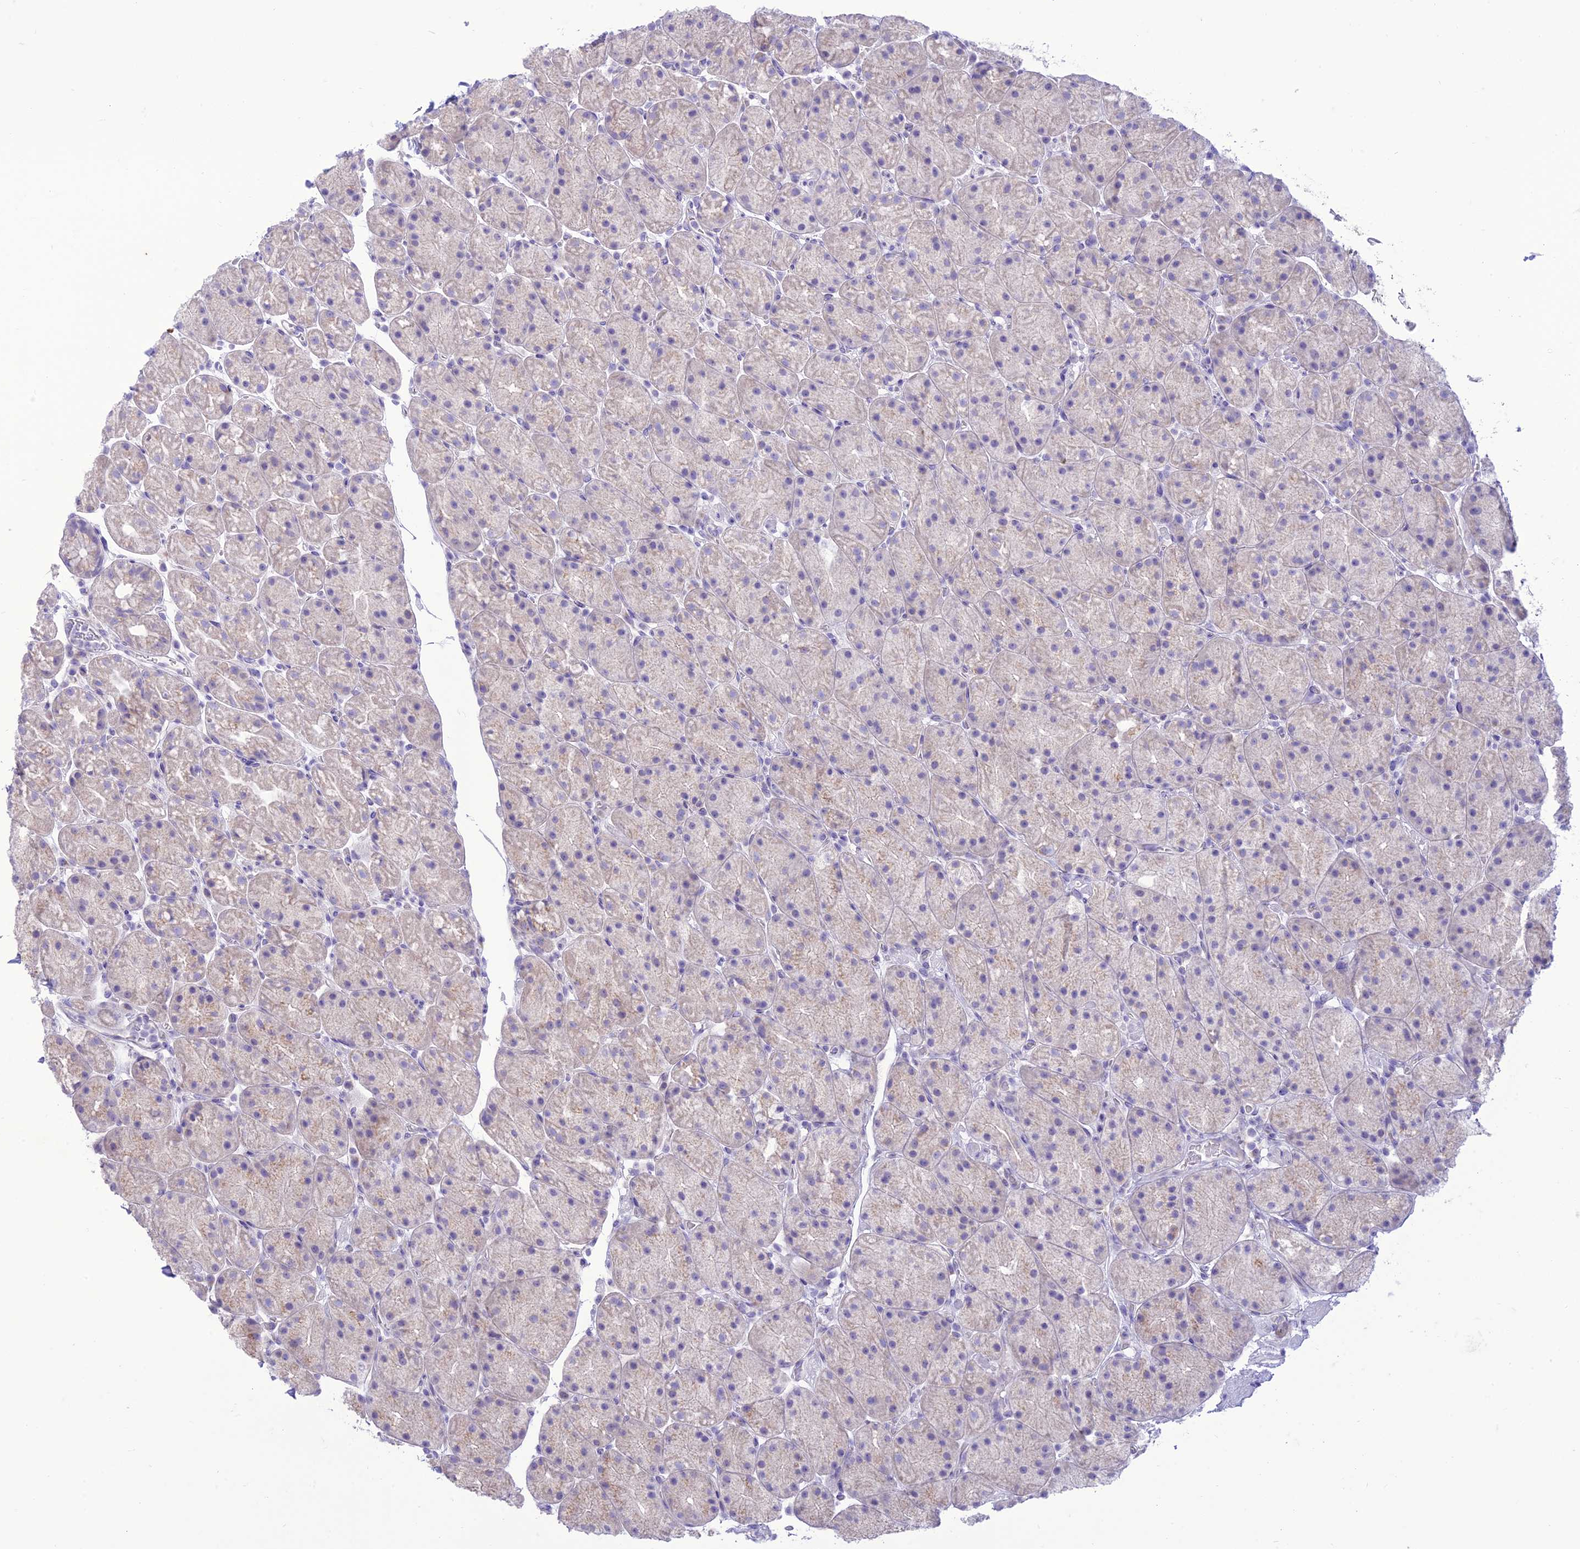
{"staining": {"intensity": "moderate", "quantity": "<25%", "location": "cytoplasmic/membranous"}, "tissue": "stomach", "cell_type": "Glandular cells", "image_type": "normal", "snomed": [{"axis": "morphology", "description": "Normal tissue, NOS"}, {"axis": "topography", "description": "Stomach, upper"}, {"axis": "topography", "description": "Stomach, lower"}], "caption": "Approximately <25% of glandular cells in unremarkable human stomach demonstrate moderate cytoplasmic/membranous protein positivity as visualized by brown immunohistochemical staining.", "gene": "DHDH", "patient": {"sex": "male", "age": 67}}